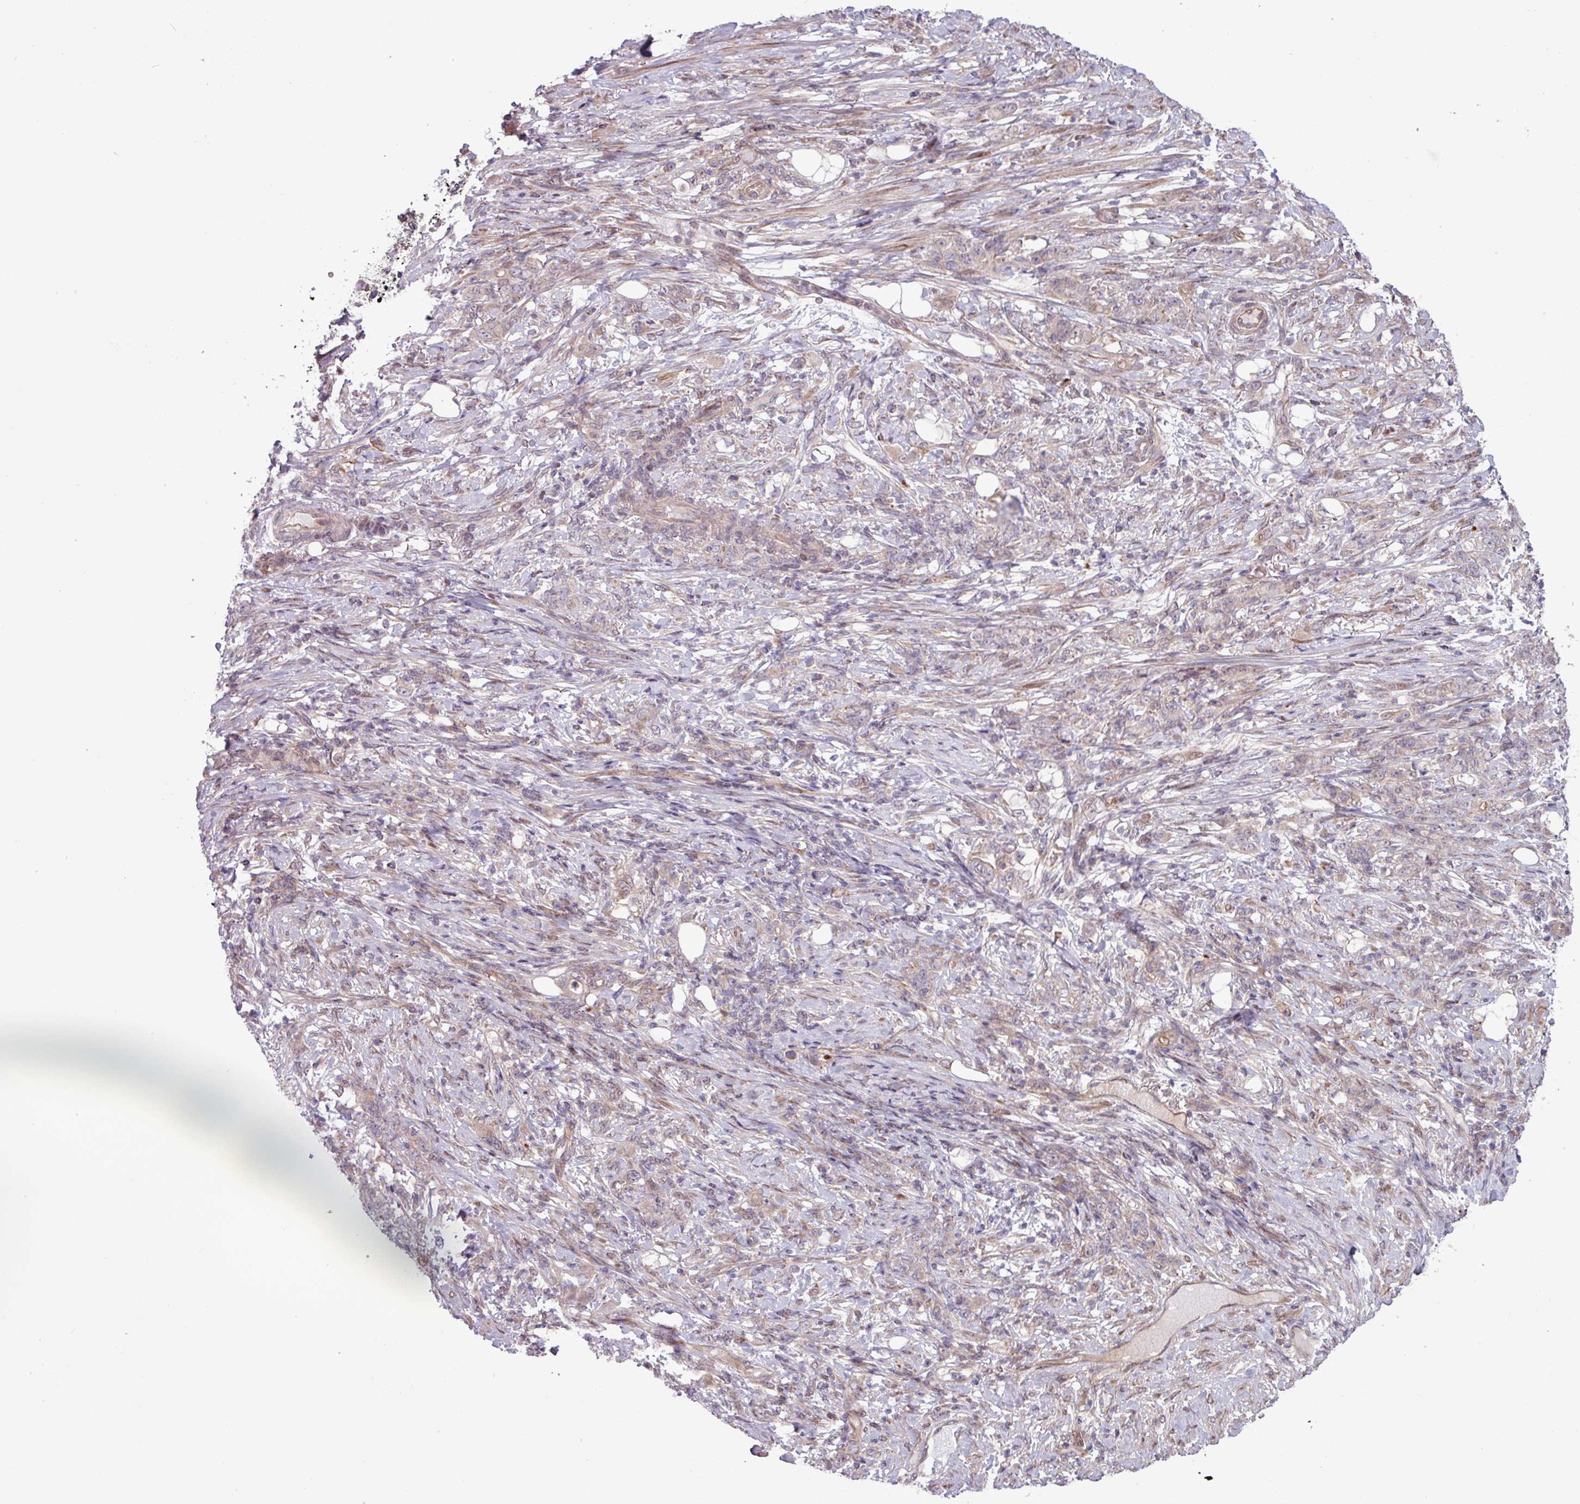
{"staining": {"intensity": "weak", "quantity": "<25%", "location": "cytoplasmic/membranous"}, "tissue": "stomach cancer", "cell_type": "Tumor cells", "image_type": "cancer", "snomed": [{"axis": "morphology", "description": "Adenocarcinoma, NOS"}, {"axis": "topography", "description": "Stomach"}], "caption": "Immunohistochemistry (IHC) of human stomach adenocarcinoma demonstrates no staining in tumor cells.", "gene": "PDPR", "patient": {"sex": "female", "age": 79}}